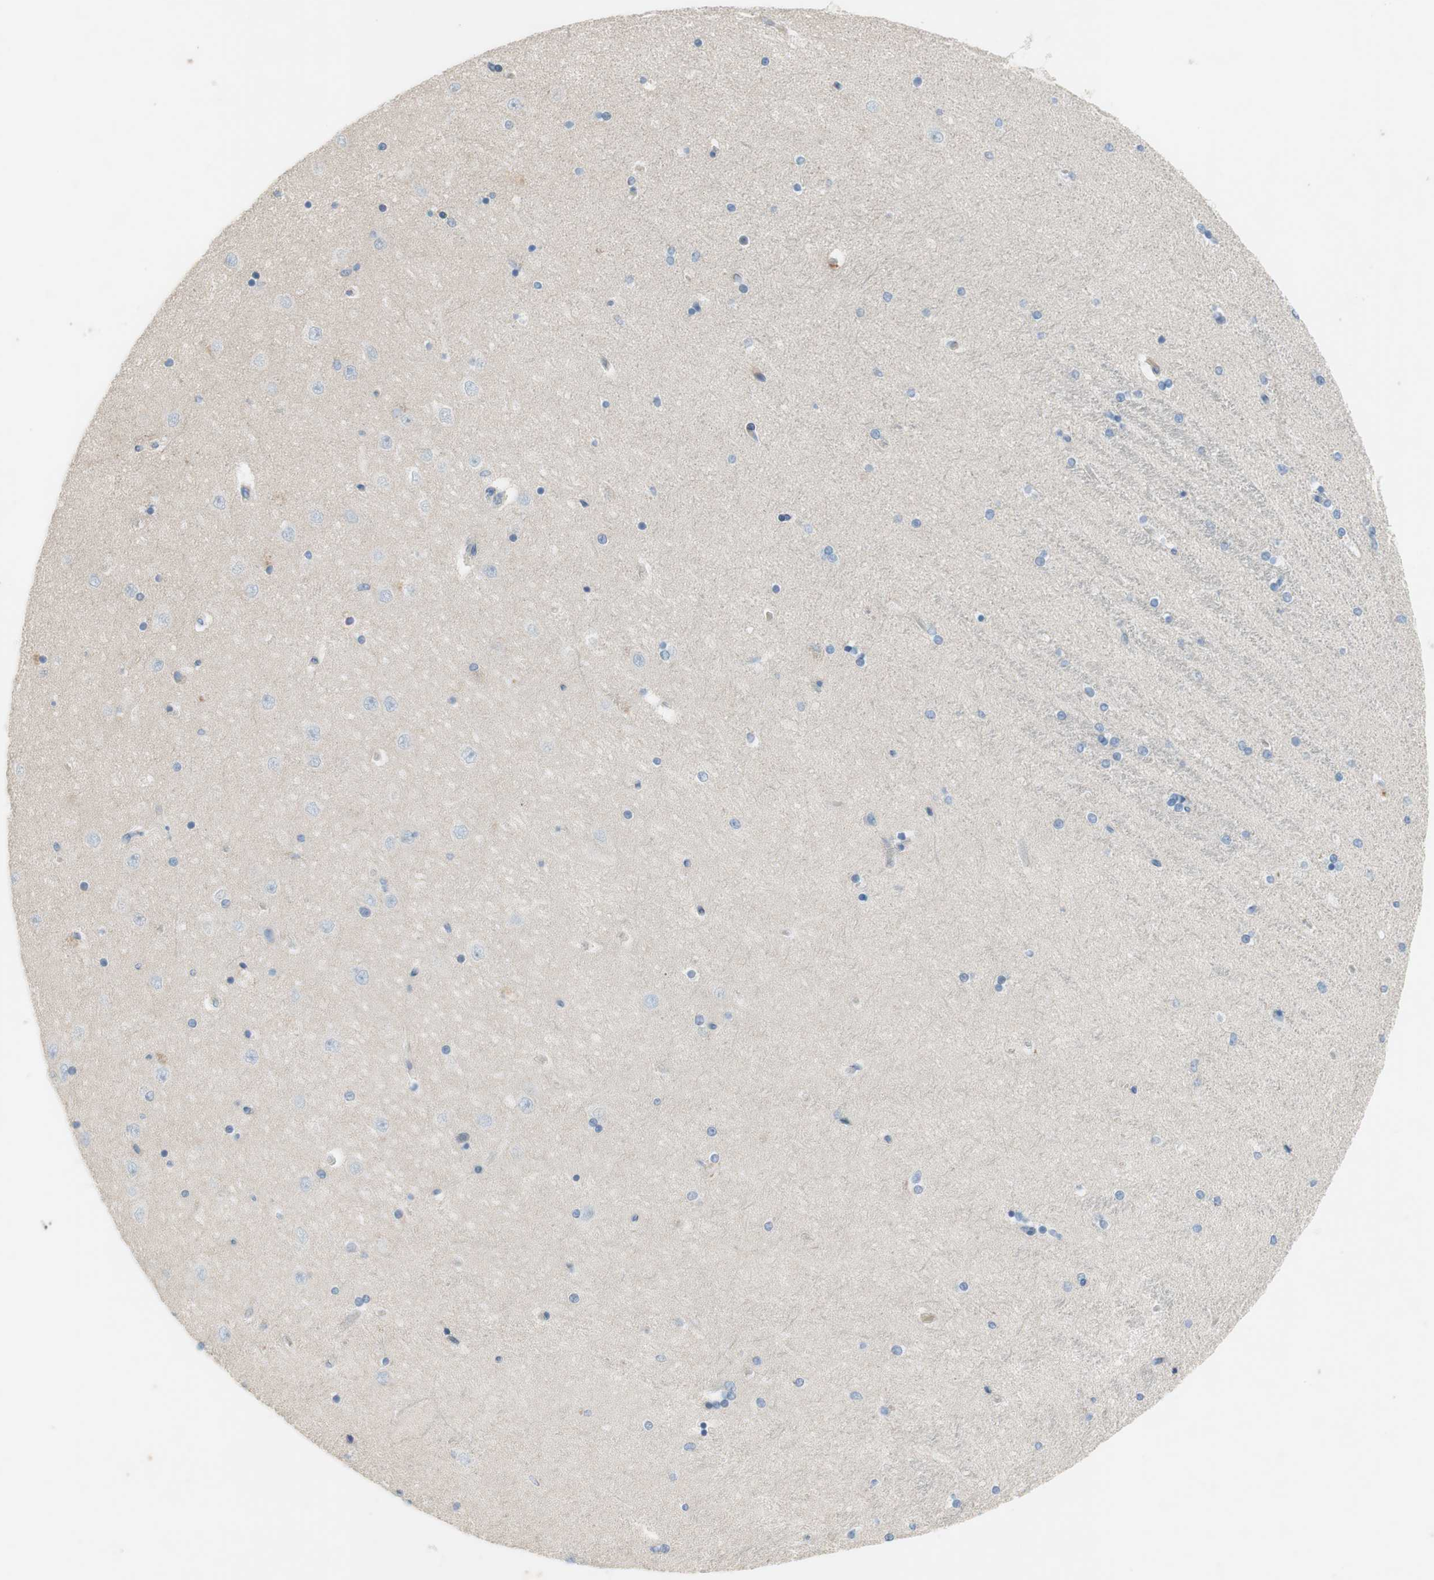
{"staining": {"intensity": "negative", "quantity": "none", "location": "none"}, "tissue": "hippocampus", "cell_type": "Glial cells", "image_type": "normal", "snomed": [{"axis": "morphology", "description": "Normal tissue, NOS"}, {"axis": "topography", "description": "Hippocampus"}], "caption": "Hippocampus stained for a protein using immunohistochemistry exhibits no positivity glial cells.", "gene": "FDFT1", "patient": {"sex": "female", "age": 54}}